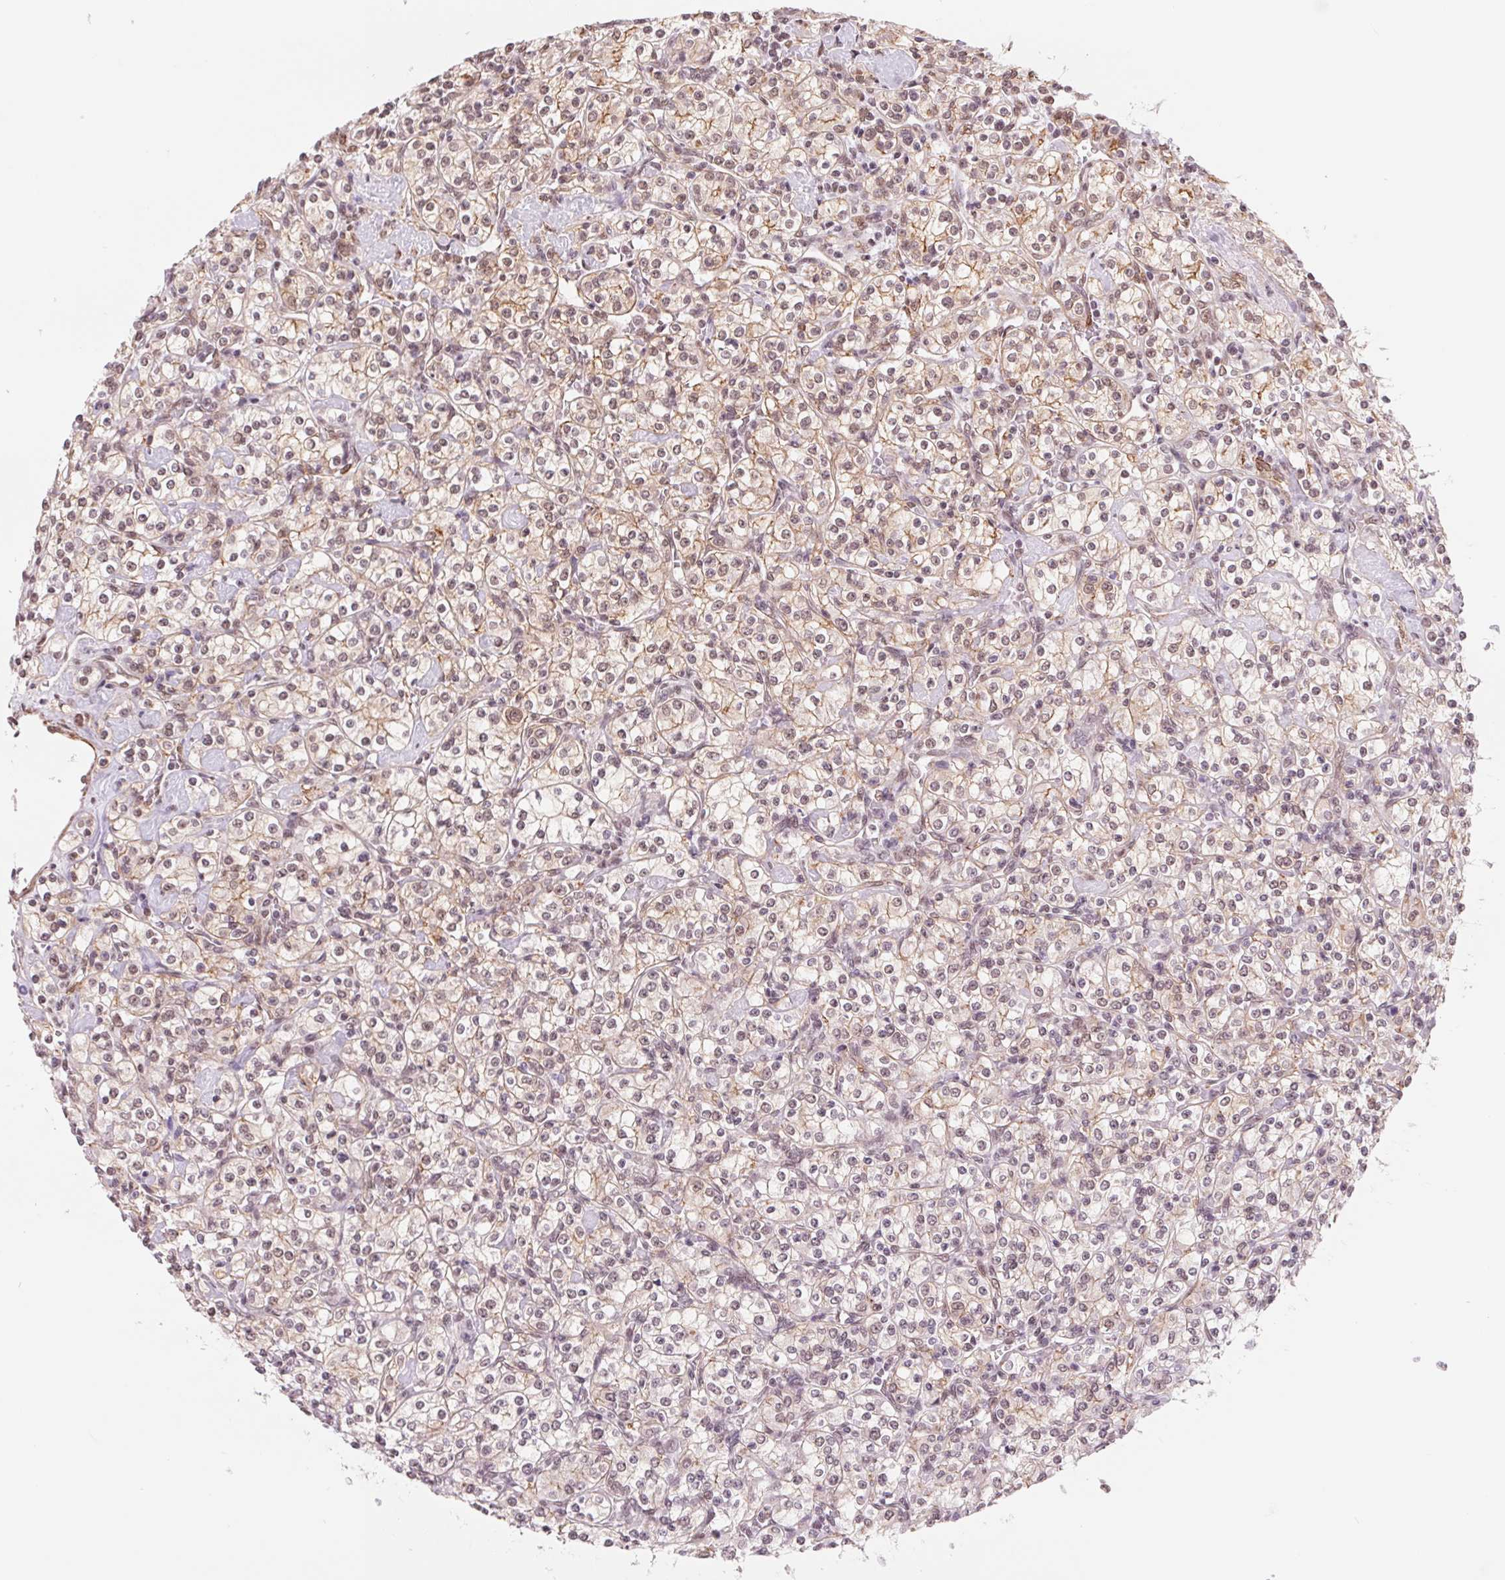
{"staining": {"intensity": "weak", "quantity": ">75%", "location": "cytoplasmic/membranous,nuclear"}, "tissue": "renal cancer", "cell_type": "Tumor cells", "image_type": "cancer", "snomed": [{"axis": "morphology", "description": "Adenocarcinoma, NOS"}, {"axis": "topography", "description": "Kidney"}], "caption": "Tumor cells reveal weak cytoplasmic/membranous and nuclear positivity in approximately >75% of cells in renal cancer.", "gene": "BCAT1", "patient": {"sex": "male", "age": 77}}